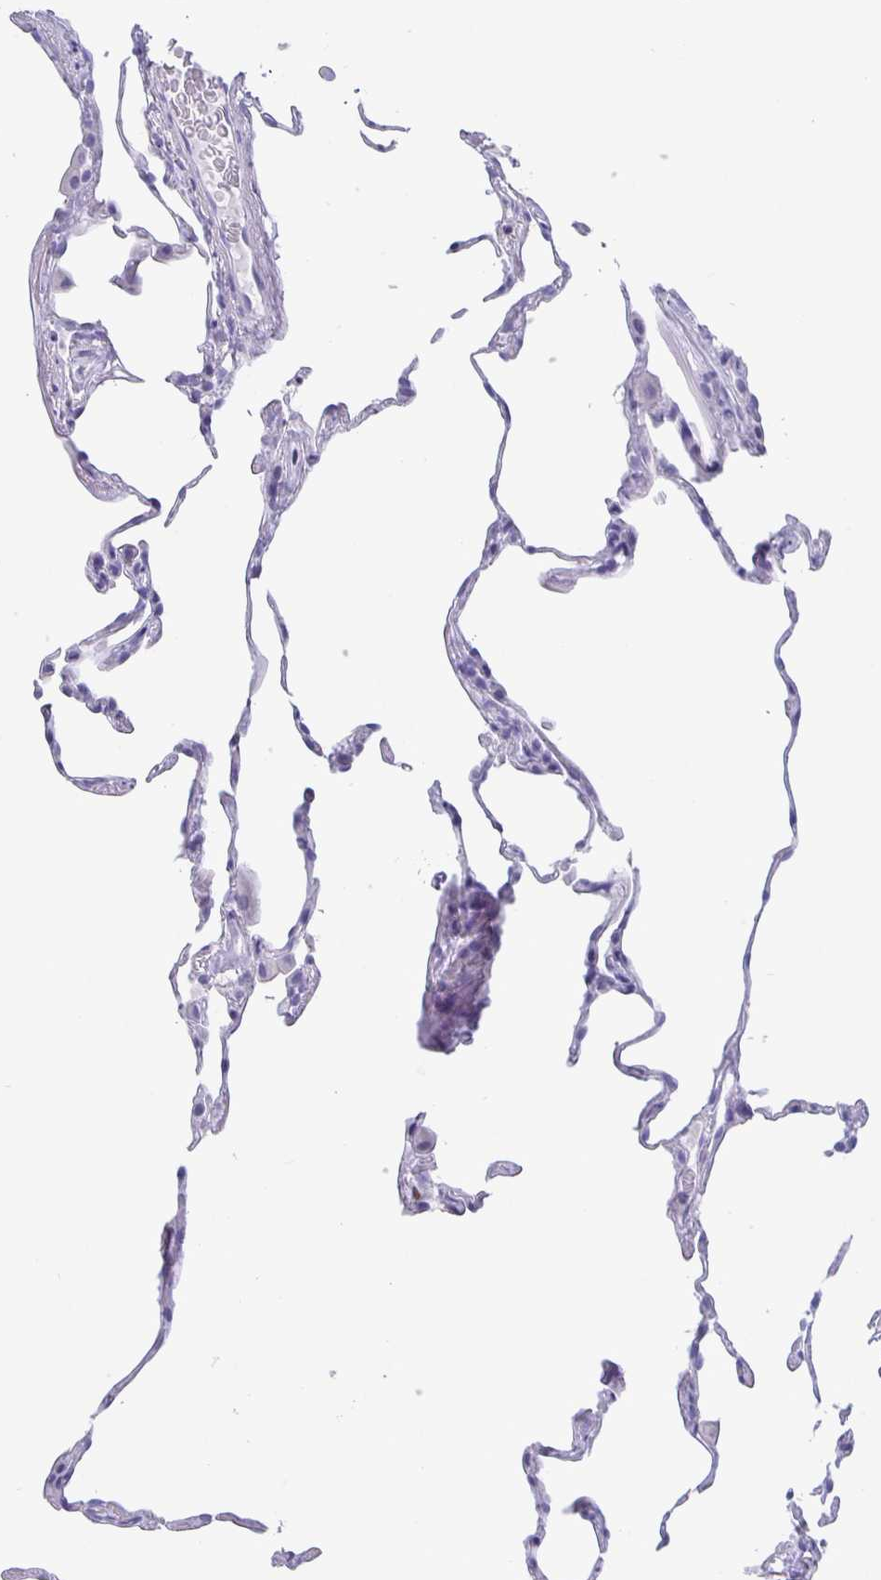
{"staining": {"intensity": "negative", "quantity": "none", "location": "none"}, "tissue": "lung", "cell_type": "Alveolar cells", "image_type": "normal", "snomed": [{"axis": "morphology", "description": "Normal tissue, NOS"}, {"axis": "topography", "description": "Lung"}], "caption": "High power microscopy micrograph of an IHC photomicrograph of normal lung, revealing no significant staining in alveolar cells.", "gene": "SATB2", "patient": {"sex": "female", "age": 57}}